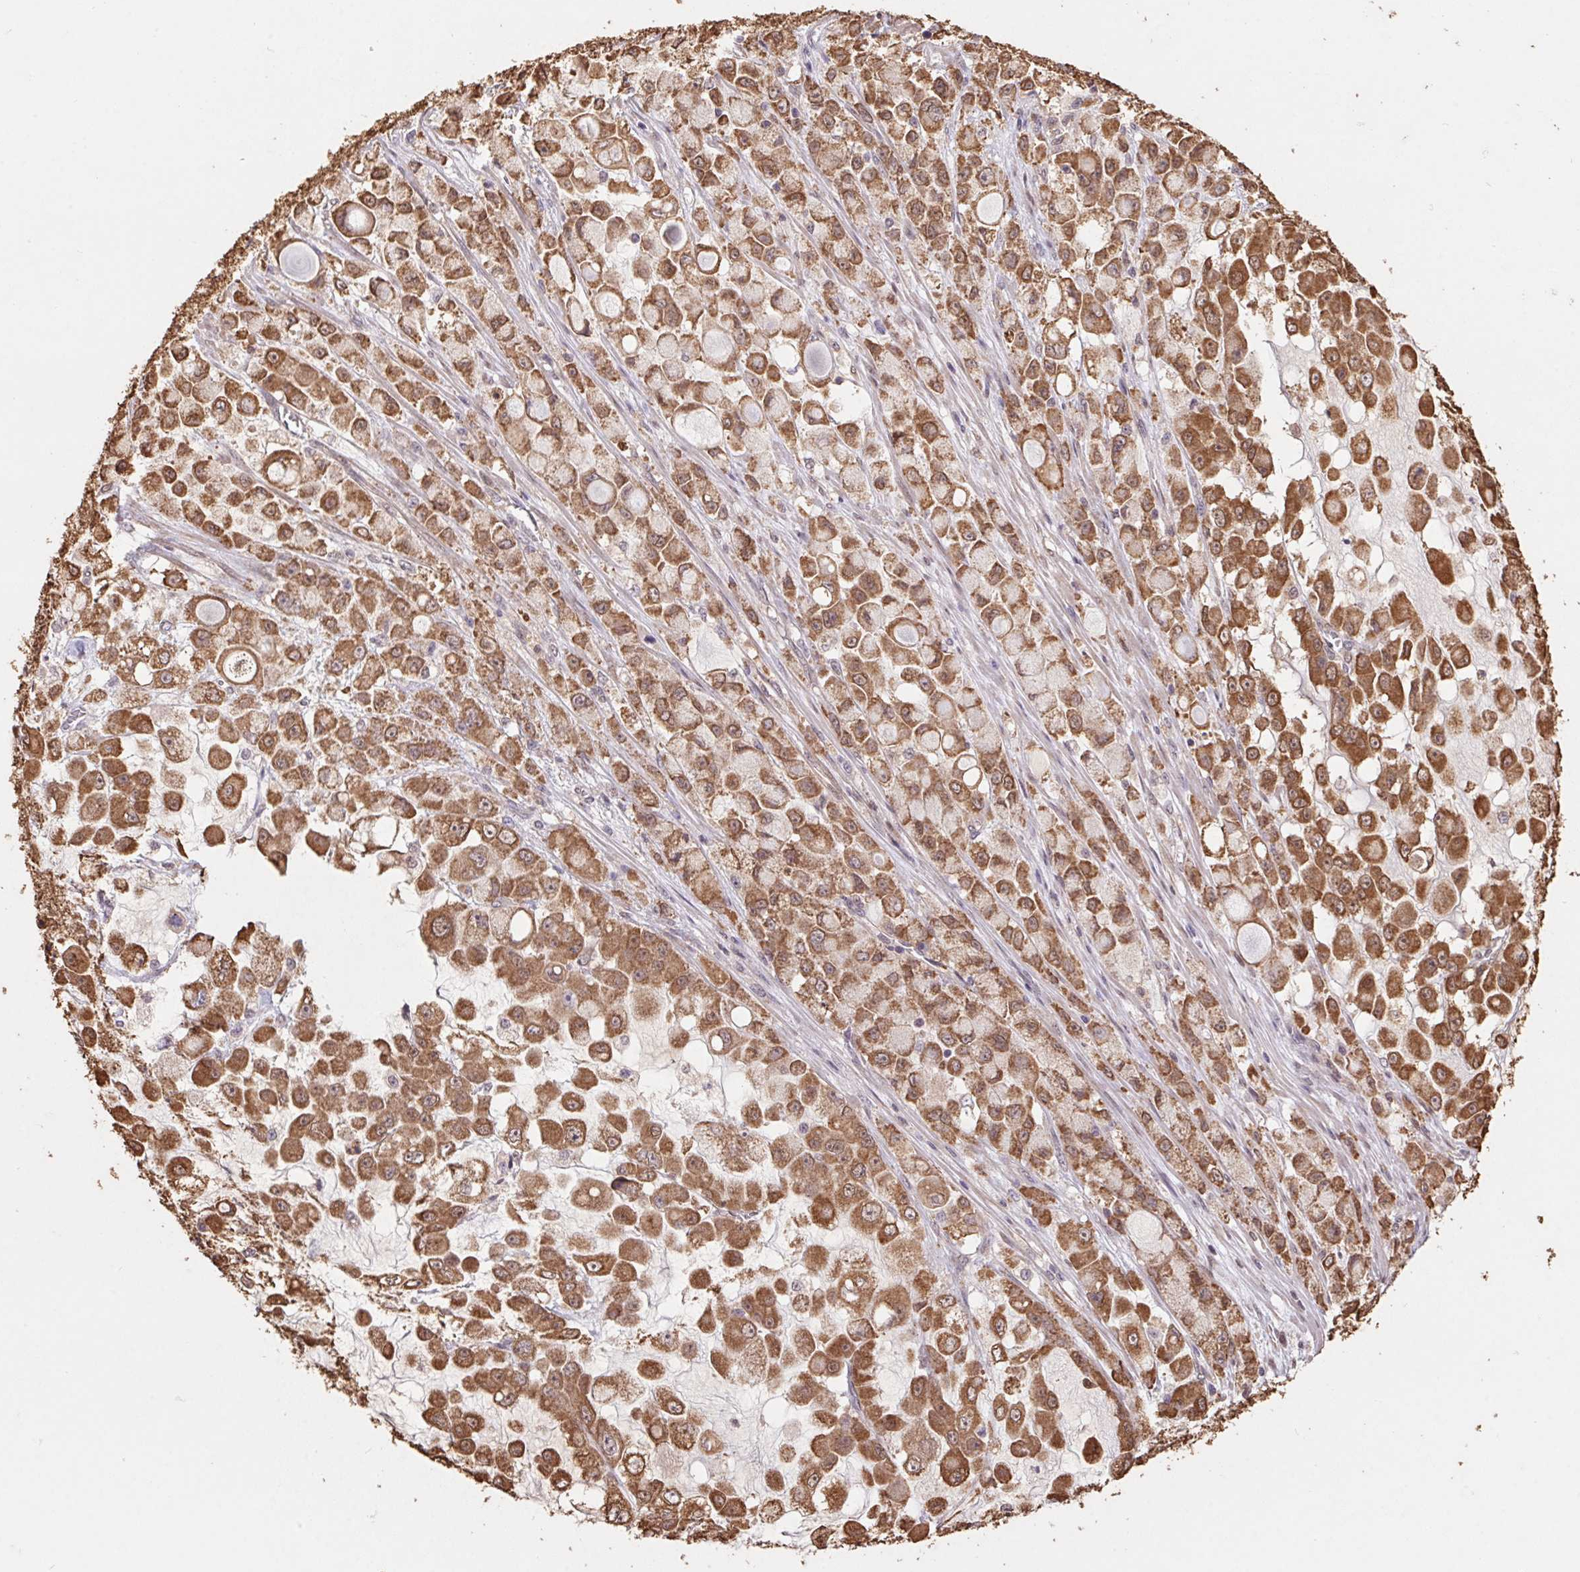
{"staining": {"intensity": "strong", "quantity": ">75%", "location": "cytoplasmic/membranous"}, "tissue": "stomach cancer", "cell_type": "Tumor cells", "image_type": "cancer", "snomed": [{"axis": "morphology", "description": "Adenocarcinoma, NOS"}, {"axis": "topography", "description": "Stomach"}], "caption": "Stomach cancer stained with a brown dye demonstrates strong cytoplasmic/membranous positive positivity in about >75% of tumor cells.", "gene": "CUTA", "patient": {"sex": "female", "age": 76}}